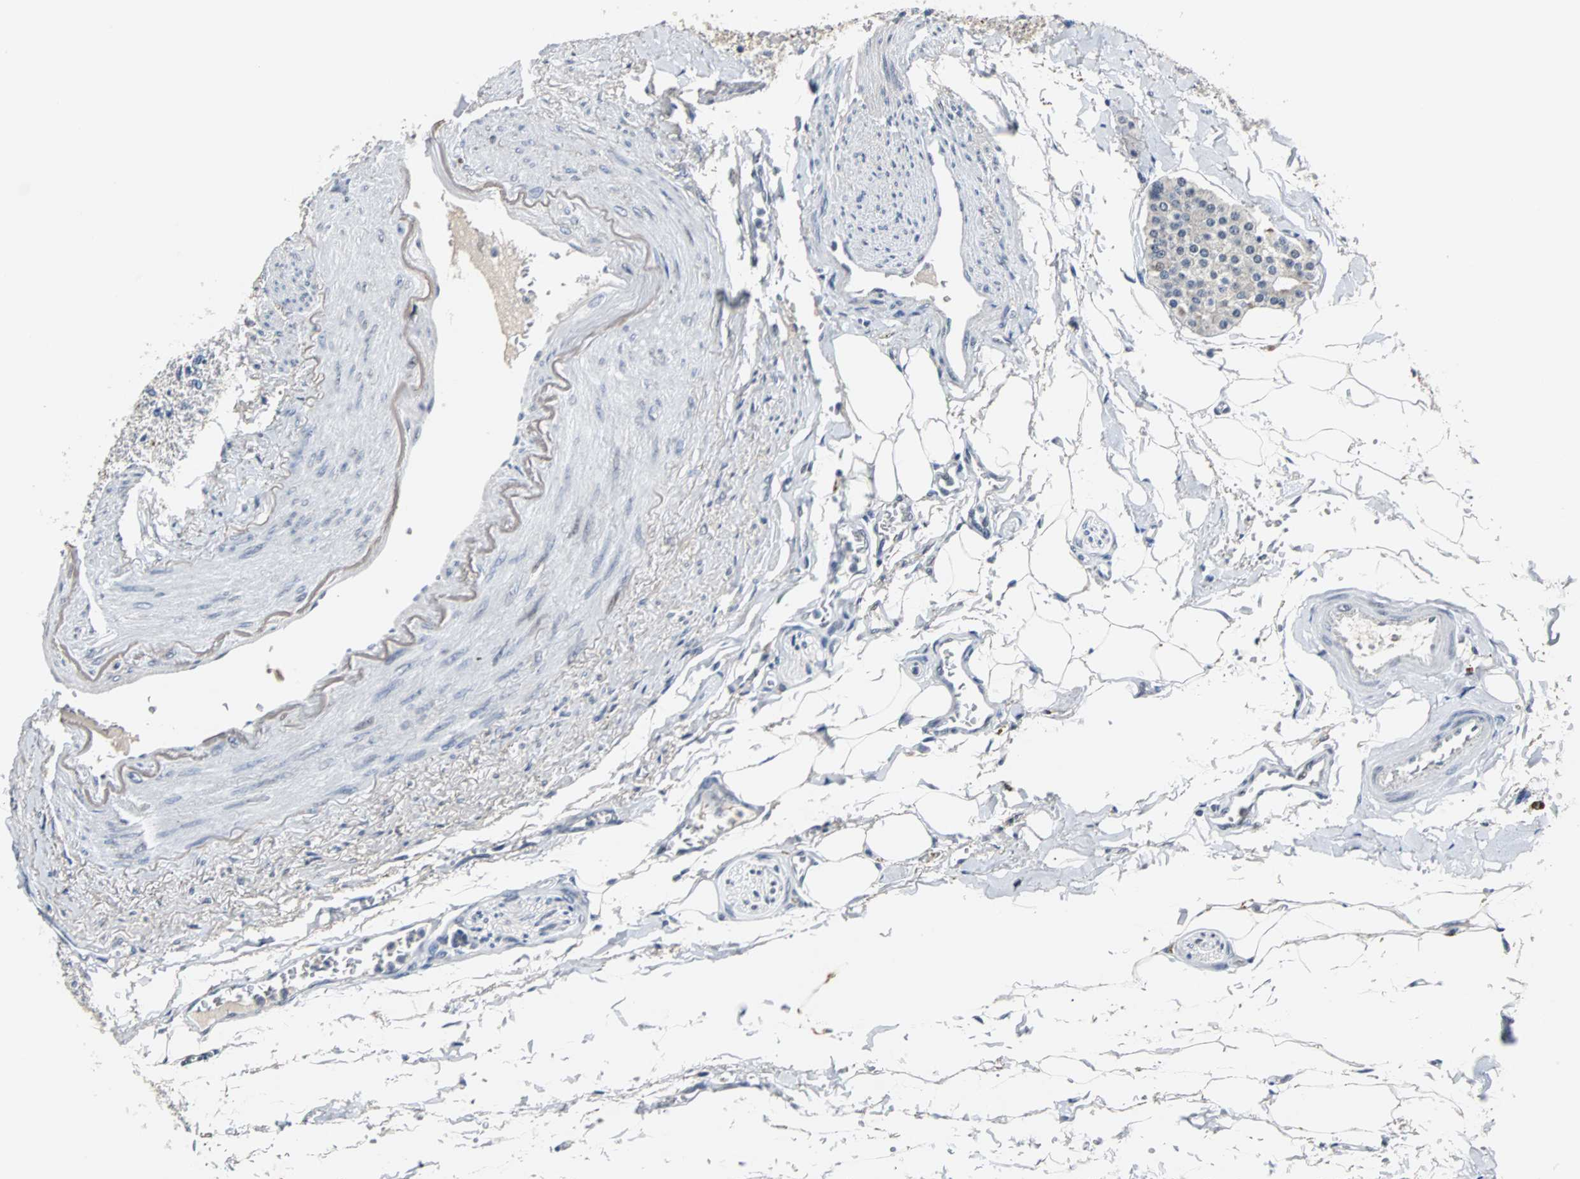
{"staining": {"intensity": "weak", "quantity": "<25%", "location": "cytoplasmic/membranous"}, "tissue": "carcinoid", "cell_type": "Tumor cells", "image_type": "cancer", "snomed": [{"axis": "morphology", "description": "Carcinoid, malignant, NOS"}, {"axis": "topography", "description": "Colon"}], "caption": "Tumor cells are negative for protein expression in human carcinoid.", "gene": "HLX", "patient": {"sex": "female", "age": 61}}